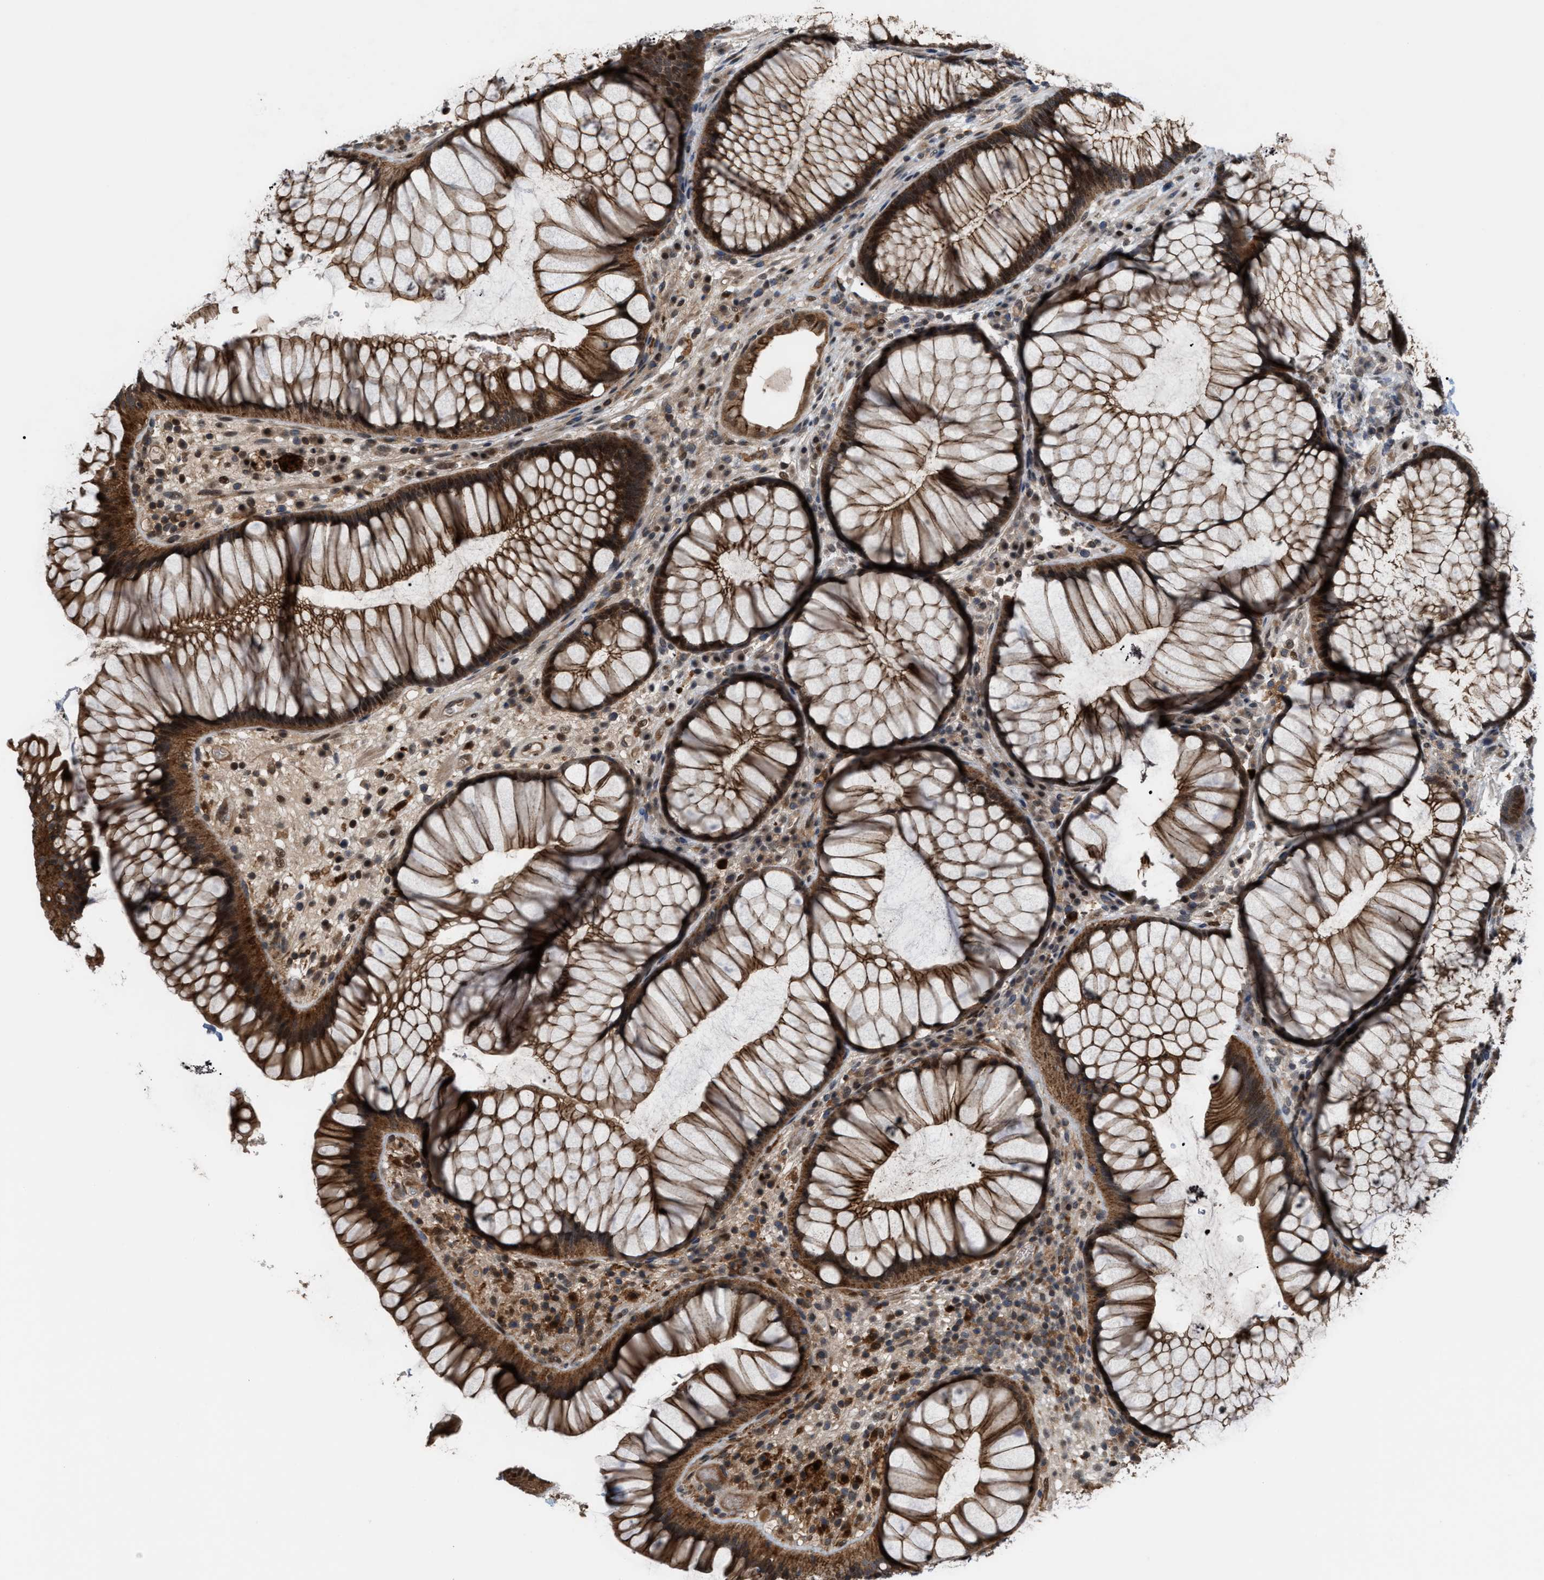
{"staining": {"intensity": "strong", "quantity": ">75%", "location": "cytoplasmic/membranous"}, "tissue": "rectum", "cell_type": "Glandular cells", "image_type": "normal", "snomed": [{"axis": "morphology", "description": "Normal tissue, NOS"}, {"axis": "topography", "description": "Rectum"}], "caption": "Immunohistochemistry (IHC) (DAB (3,3'-diaminobenzidine)) staining of unremarkable human rectum shows strong cytoplasmic/membranous protein positivity in about >75% of glandular cells. (IHC, brightfield microscopy, high magnification).", "gene": "RFFL", "patient": {"sex": "male", "age": 51}}